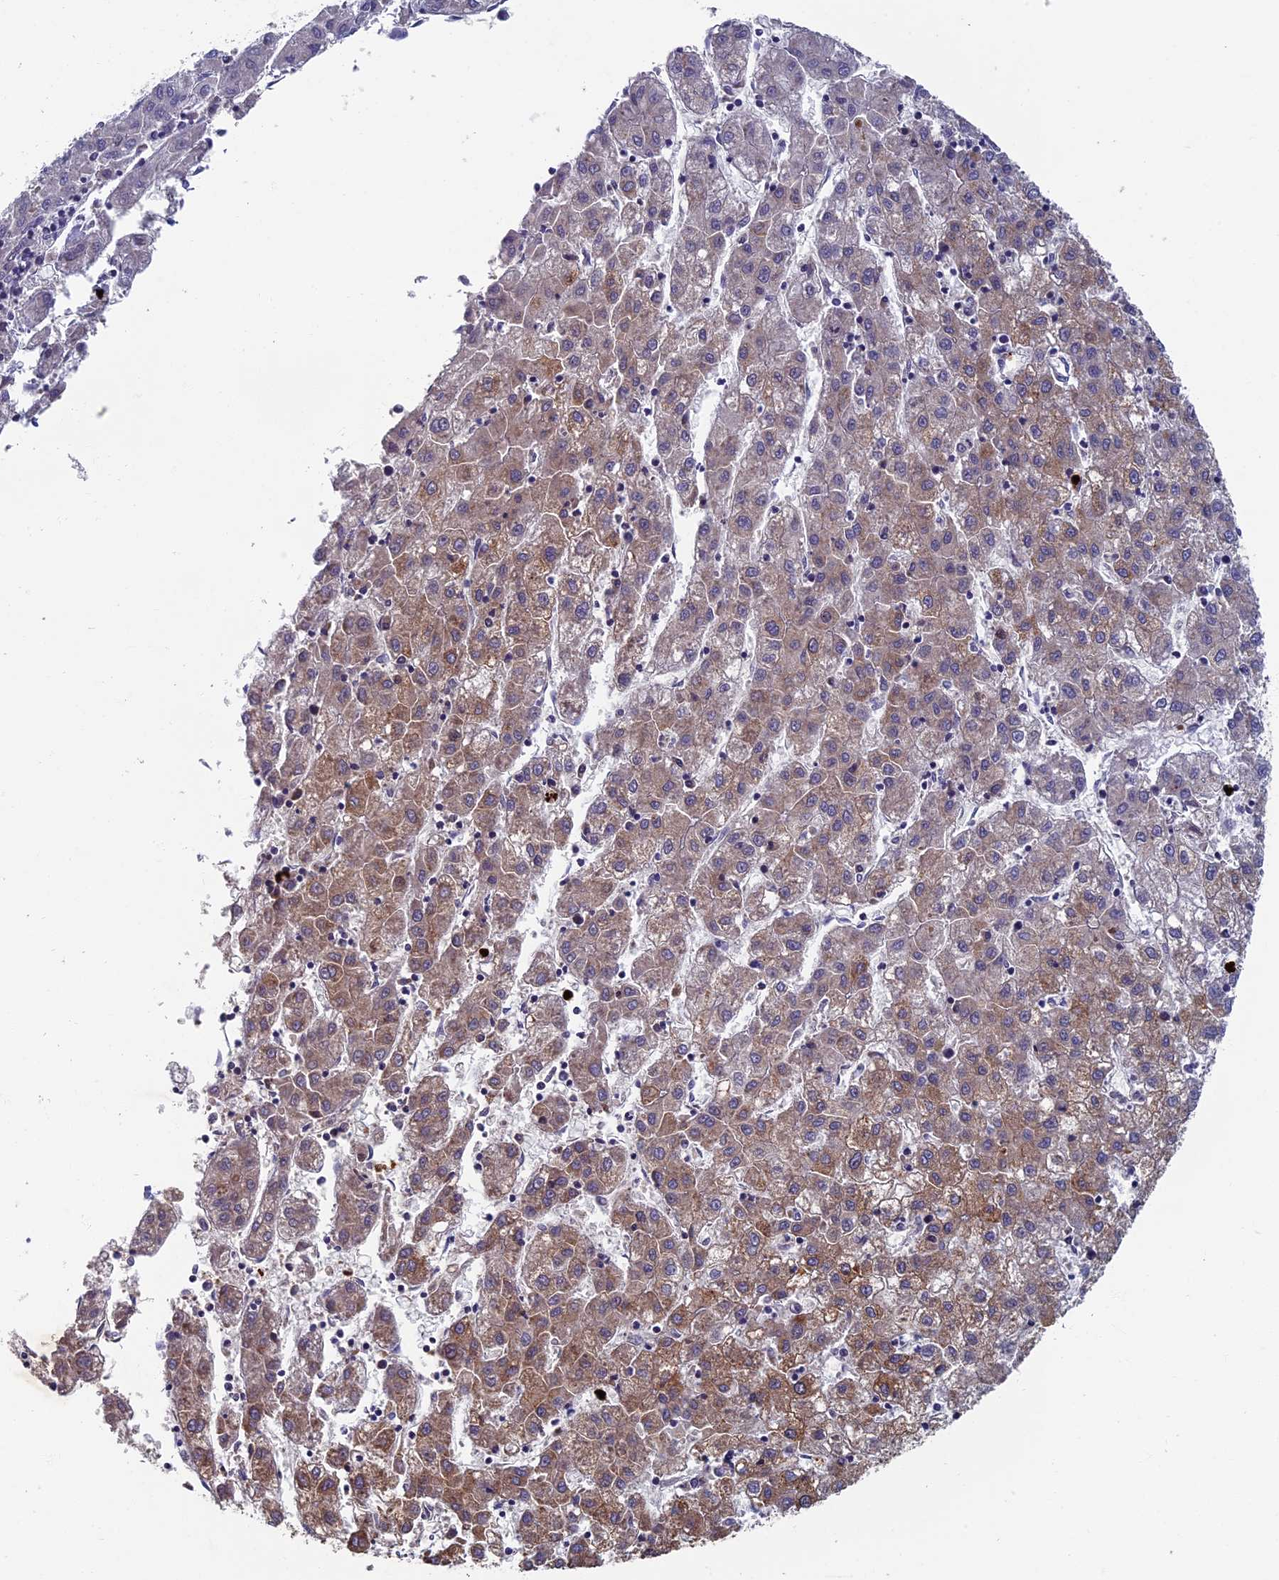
{"staining": {"intensity": "moderate", "quantity": ">75%", "location": "cytoplasmic/membranous"}, "tissue": "liver cancer", "cell_type": "Tumor cells", "image_type": "cancer", "snomed": [{"axis": "morphology", "description": "Carcinoma, Hepatocellular, NOS"}, {"axis": "topography", "description": "Liver"}], "caption": "This image displays hepatocellular carcinoma (liver) stained with IHC to label a protein in brown. The cytoplasmic/membranous of tumor cells show moderate positivity for the protein. Nuclei are counter-stained blue.", "gene": "TNK2", "patient": {"sex": "male", "age": 72}}